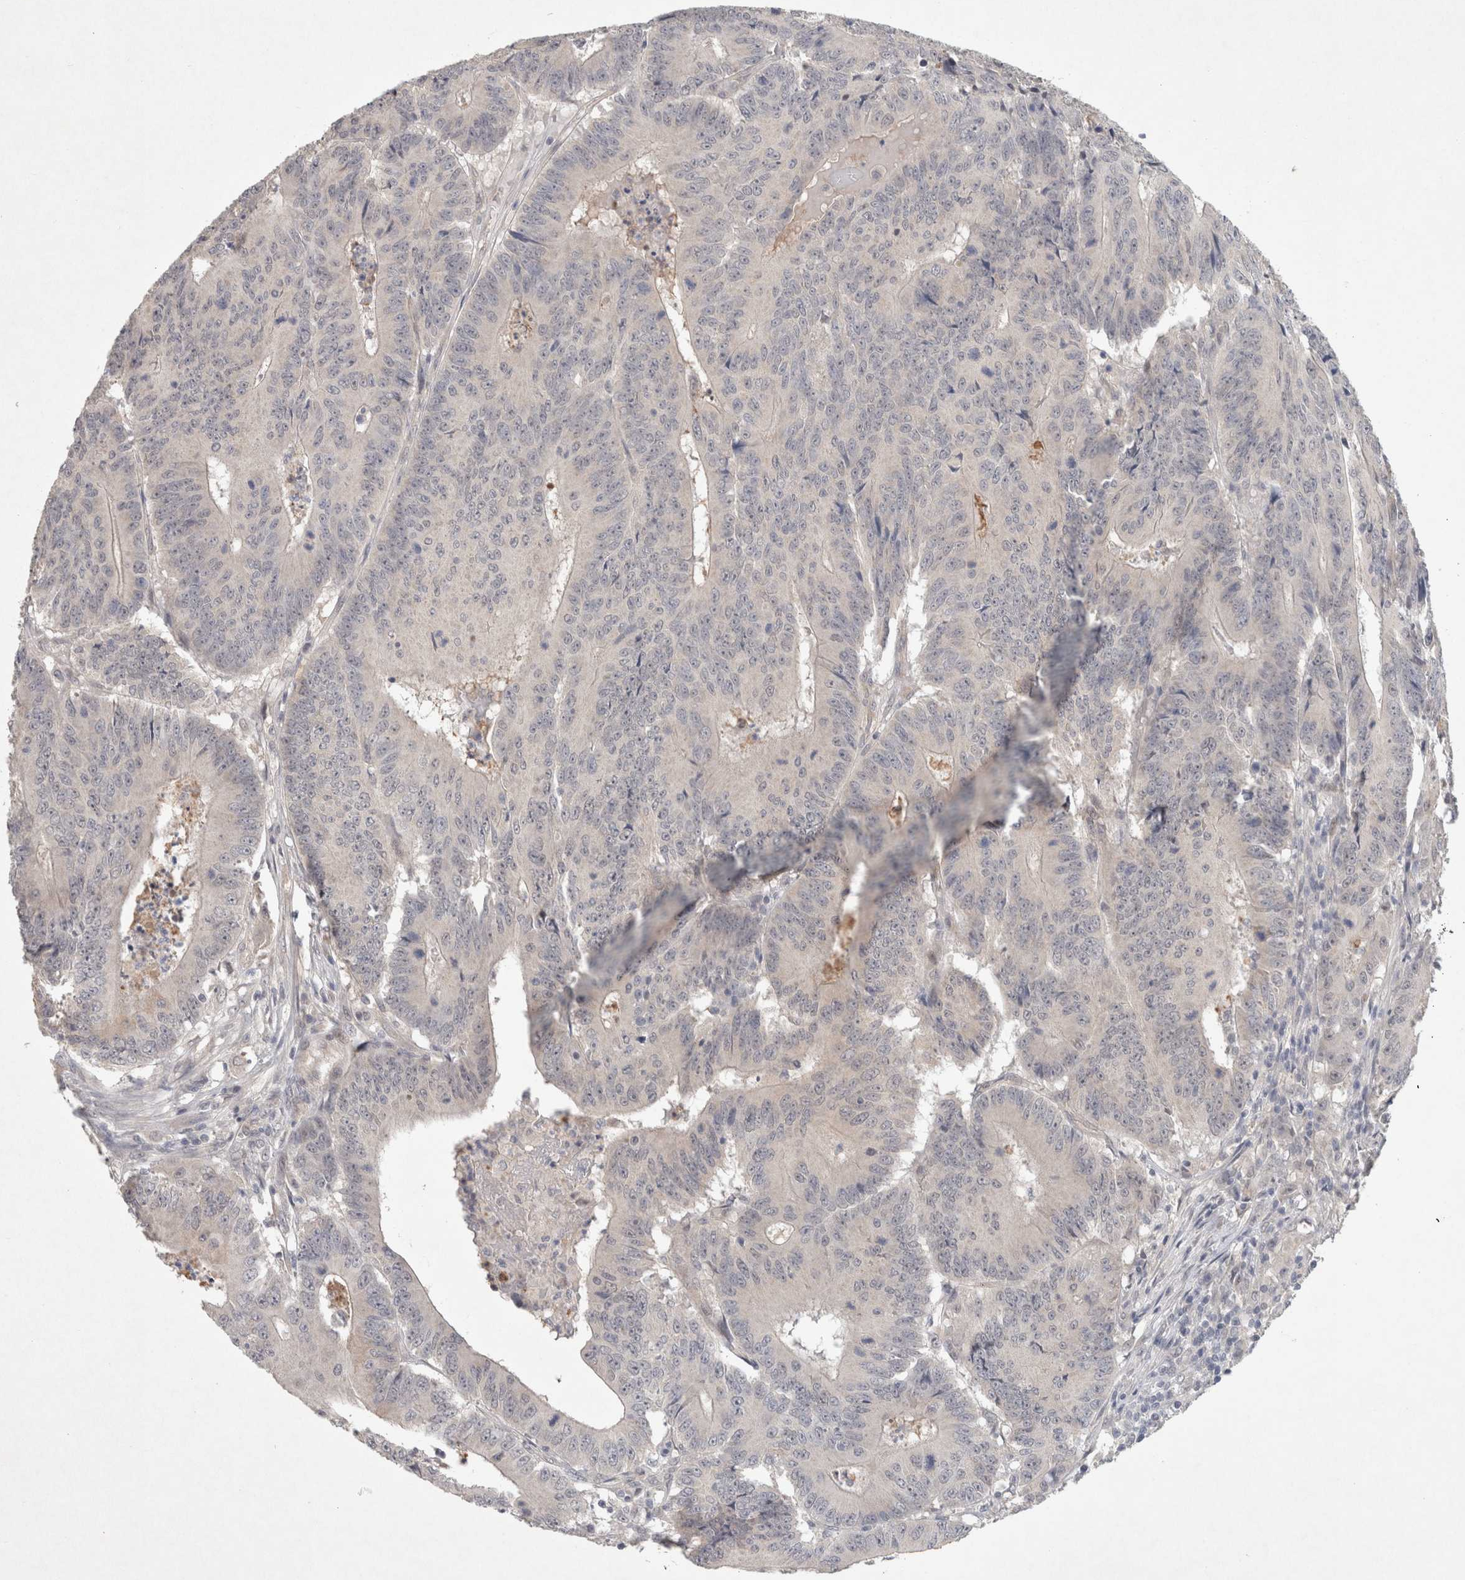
{"staining": {"intensity": "negative", "quantity": "none", "location": "none"}, "tissue": "colorectal cancer", "cell_type": "Tumor cells", "image_type": "cancer", "snomed": [{"axis": "morphology", "description": "Adenocarcinoma, NOS"}, {"axis": "topography", "description": "Colon"}], "caption": "DAB (3,3'-diaminobenzidine) immunohistochemical staining of colorectal adenocarcinoma demonstrates no significant expression in tumor cells.", "gene": "RASAL2", "patient": {"sex": "male", "age": 83}}